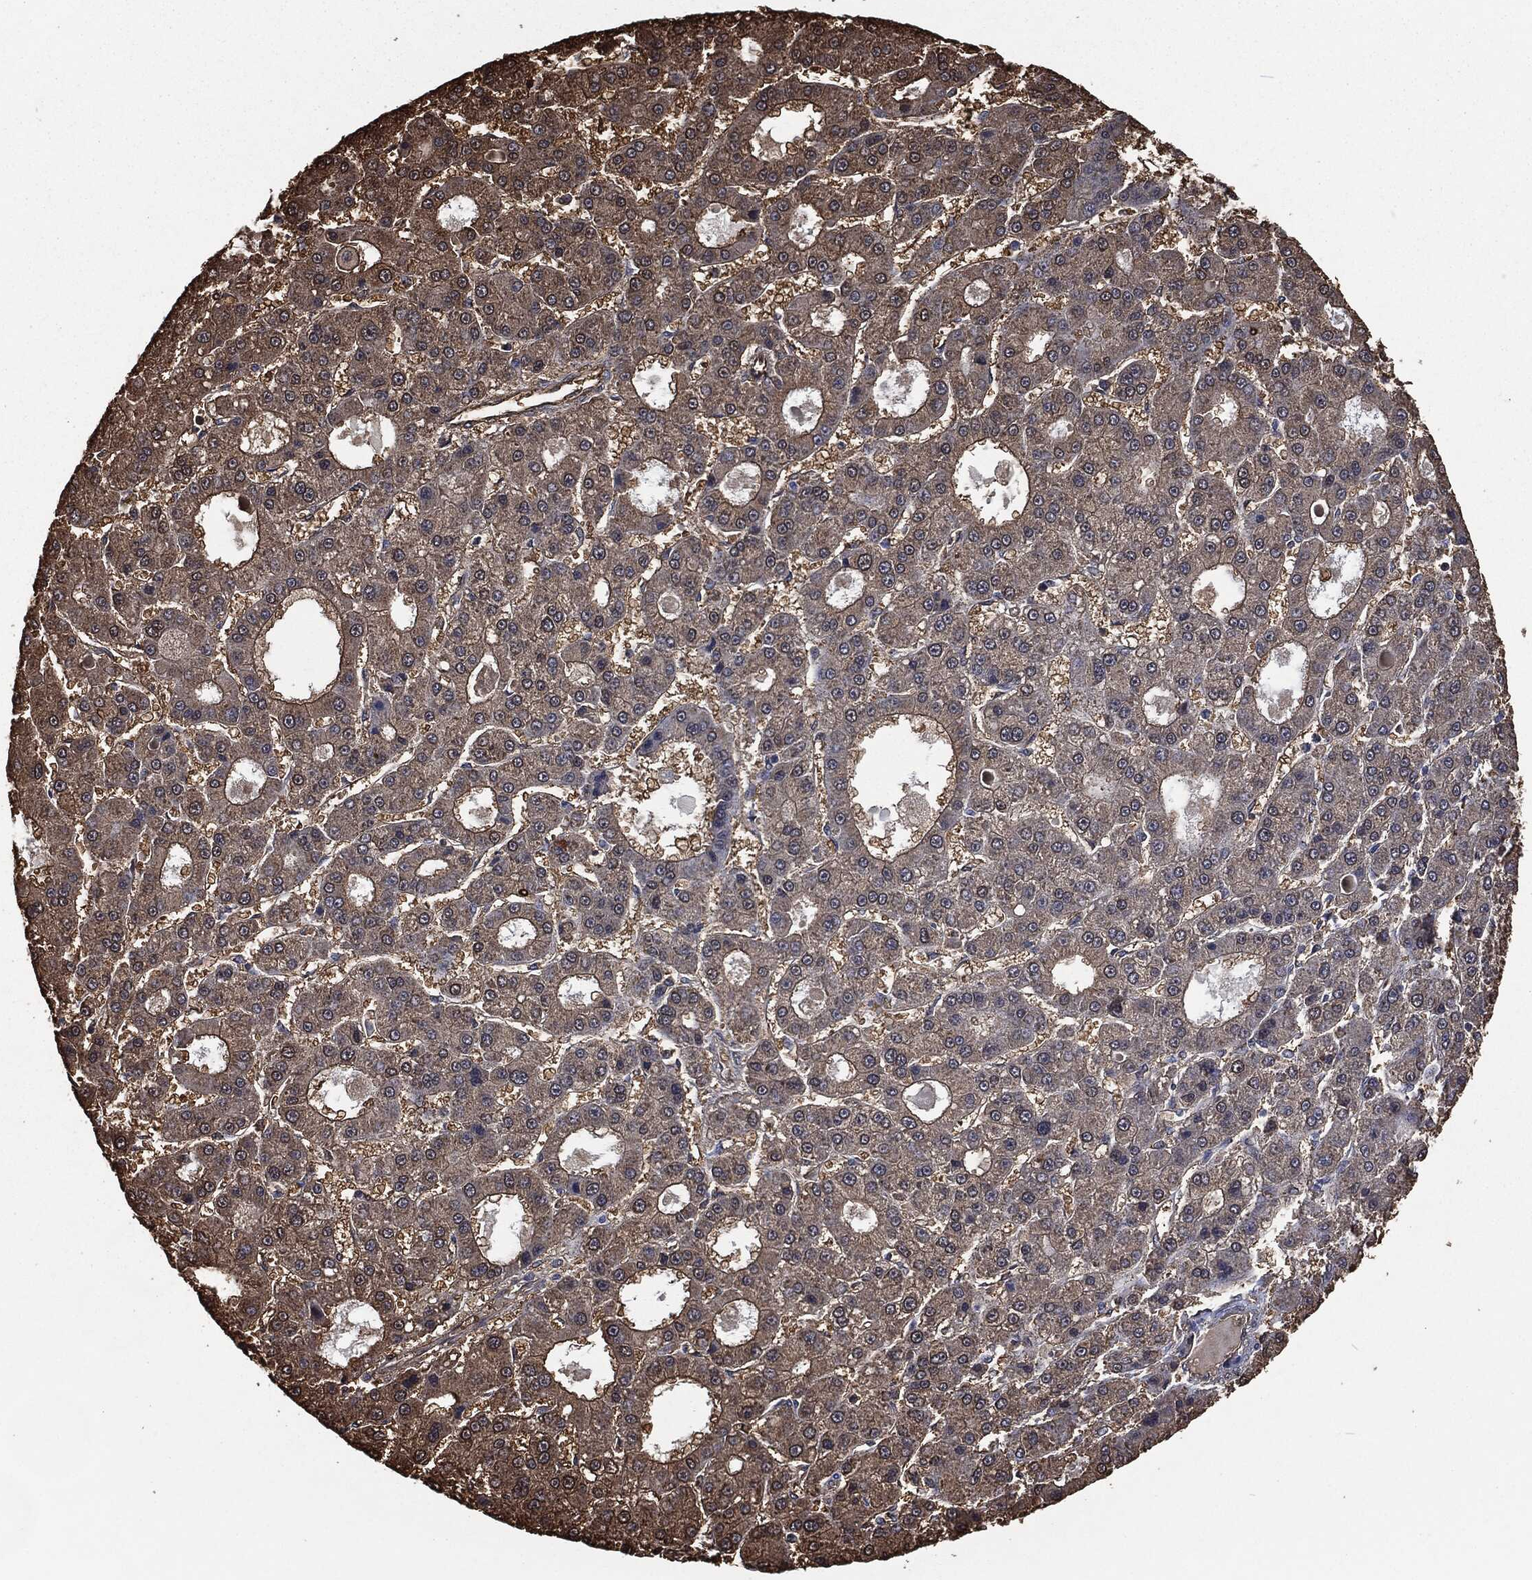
{"staining": {"intensity": "moderate", "quantity": "25%-75%", "location": "cytoplasmic/membranous"}, "tissue": "liver cancer", "cell_type": "Tumor cells", "image_type": "cancer", "snomed": [{"axis": "morphology", "description": "Carcinoma, Hepatocellular, NOS"}, {"axis": "topography", "description": "Liver"}], "caption": "The immunohistochemical stain shows moderate cytoplasmic/membranous expression in tumor cells of liver cancer tissue.", "gene": "PRDX4", "patient": {"sex": "male", "age": 70}}